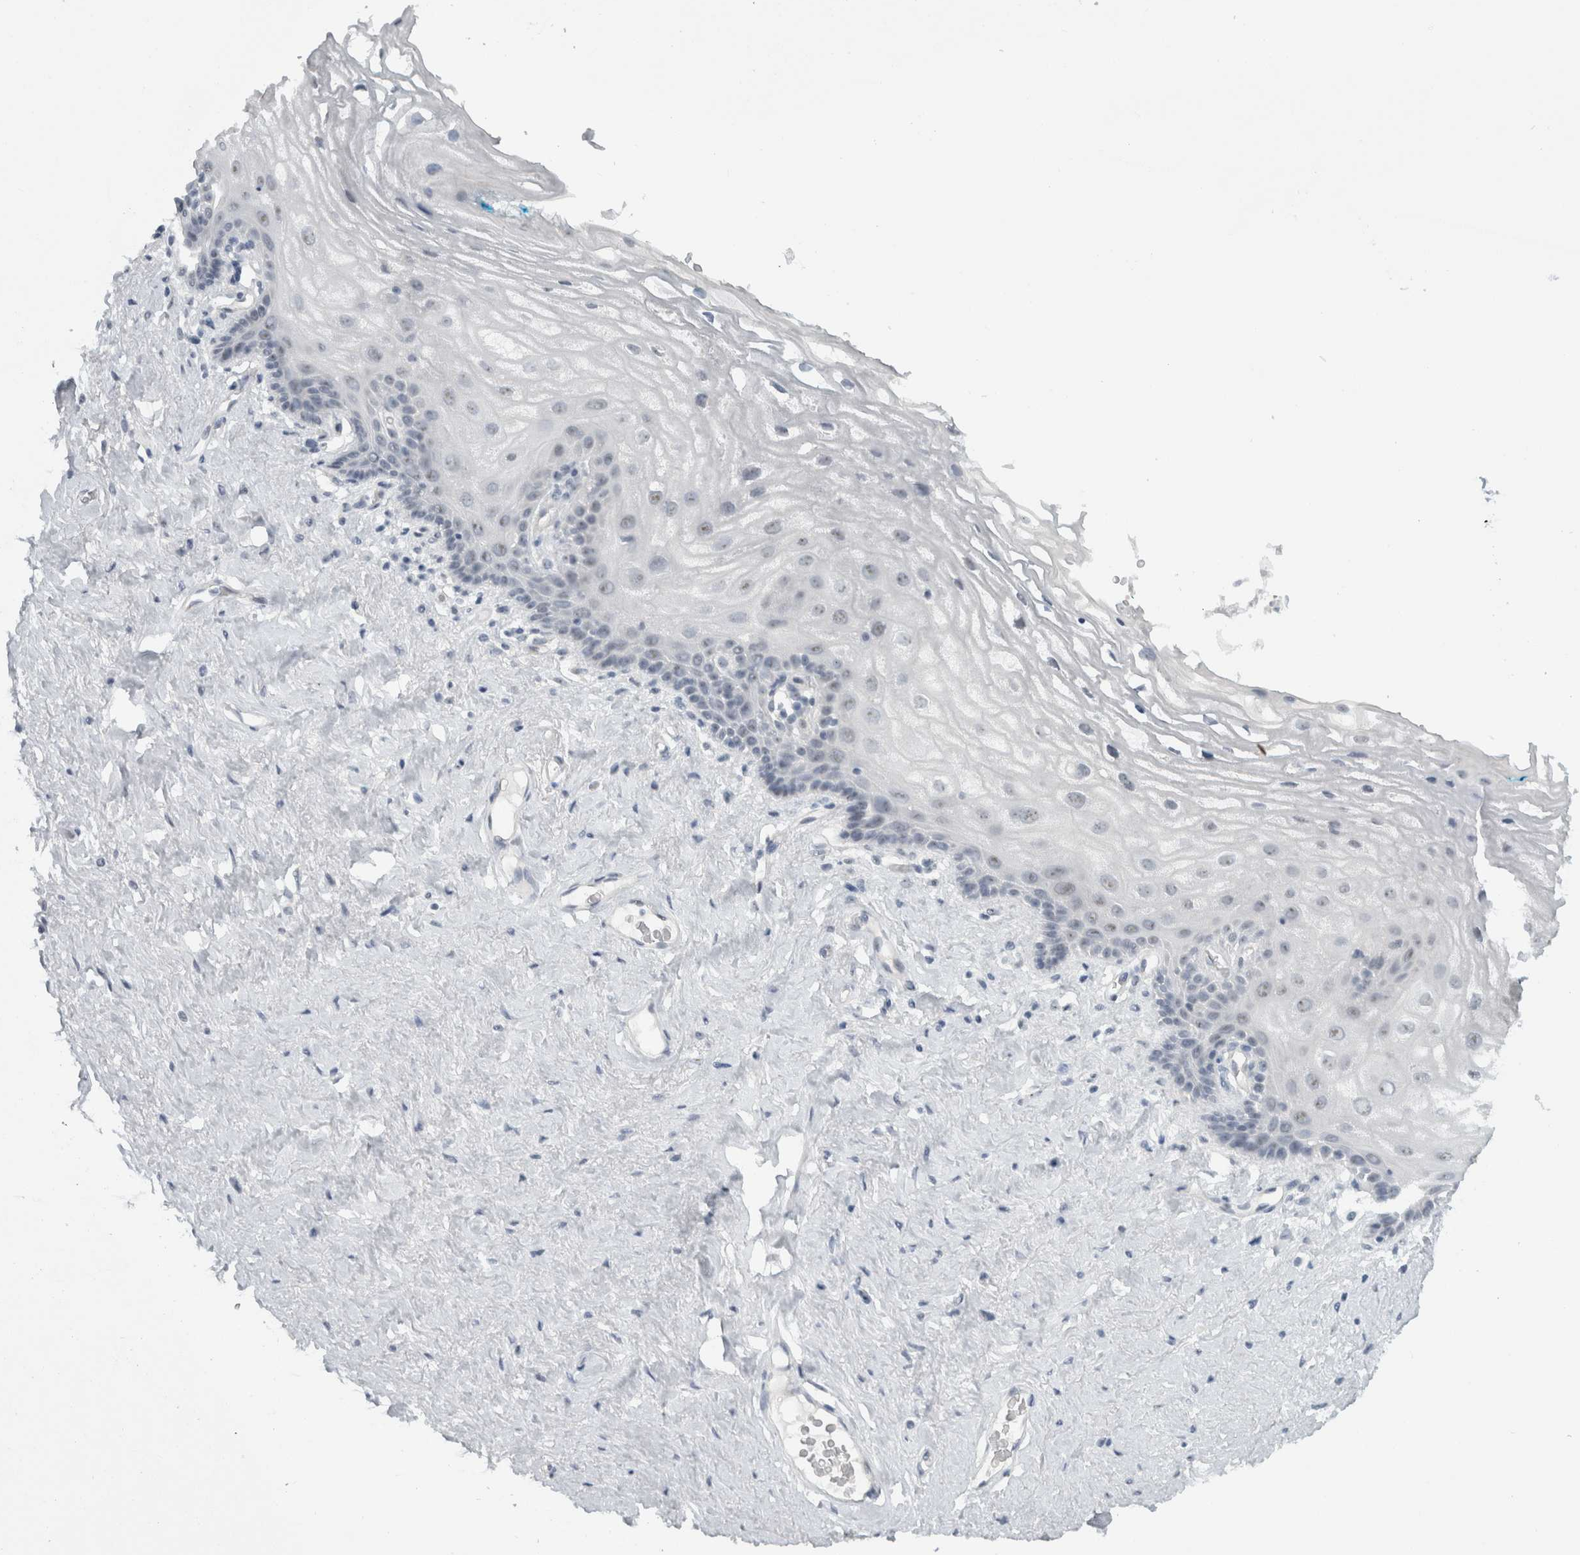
{"staining": {"intensity": "negative", "quantity": "none", "location": "none"}, "tissue": "vagina", "cell_type": "Squamous epithelial cells", "image_type": "normal", "snomed": [{"axis": "morphology", "description": "Normal tissue, NOS"}, {"axis": "morphology", "description": "Adenocarcinoma, NOS"}, {"axis": "topography", "description": "Rectum"}, {"axis": "topography", "description": "Vagina"}], "caption": "Immunohistochemistry (IHC) image of normal human vagina stained for a protein (brown), which displays no staining in squamous epithelial cells. (Brightfield microscopy of DAB immunohistochemistry at high magnification).", "gene": "FMR1NB", "patient": {"sex": "female", "age": 71}}